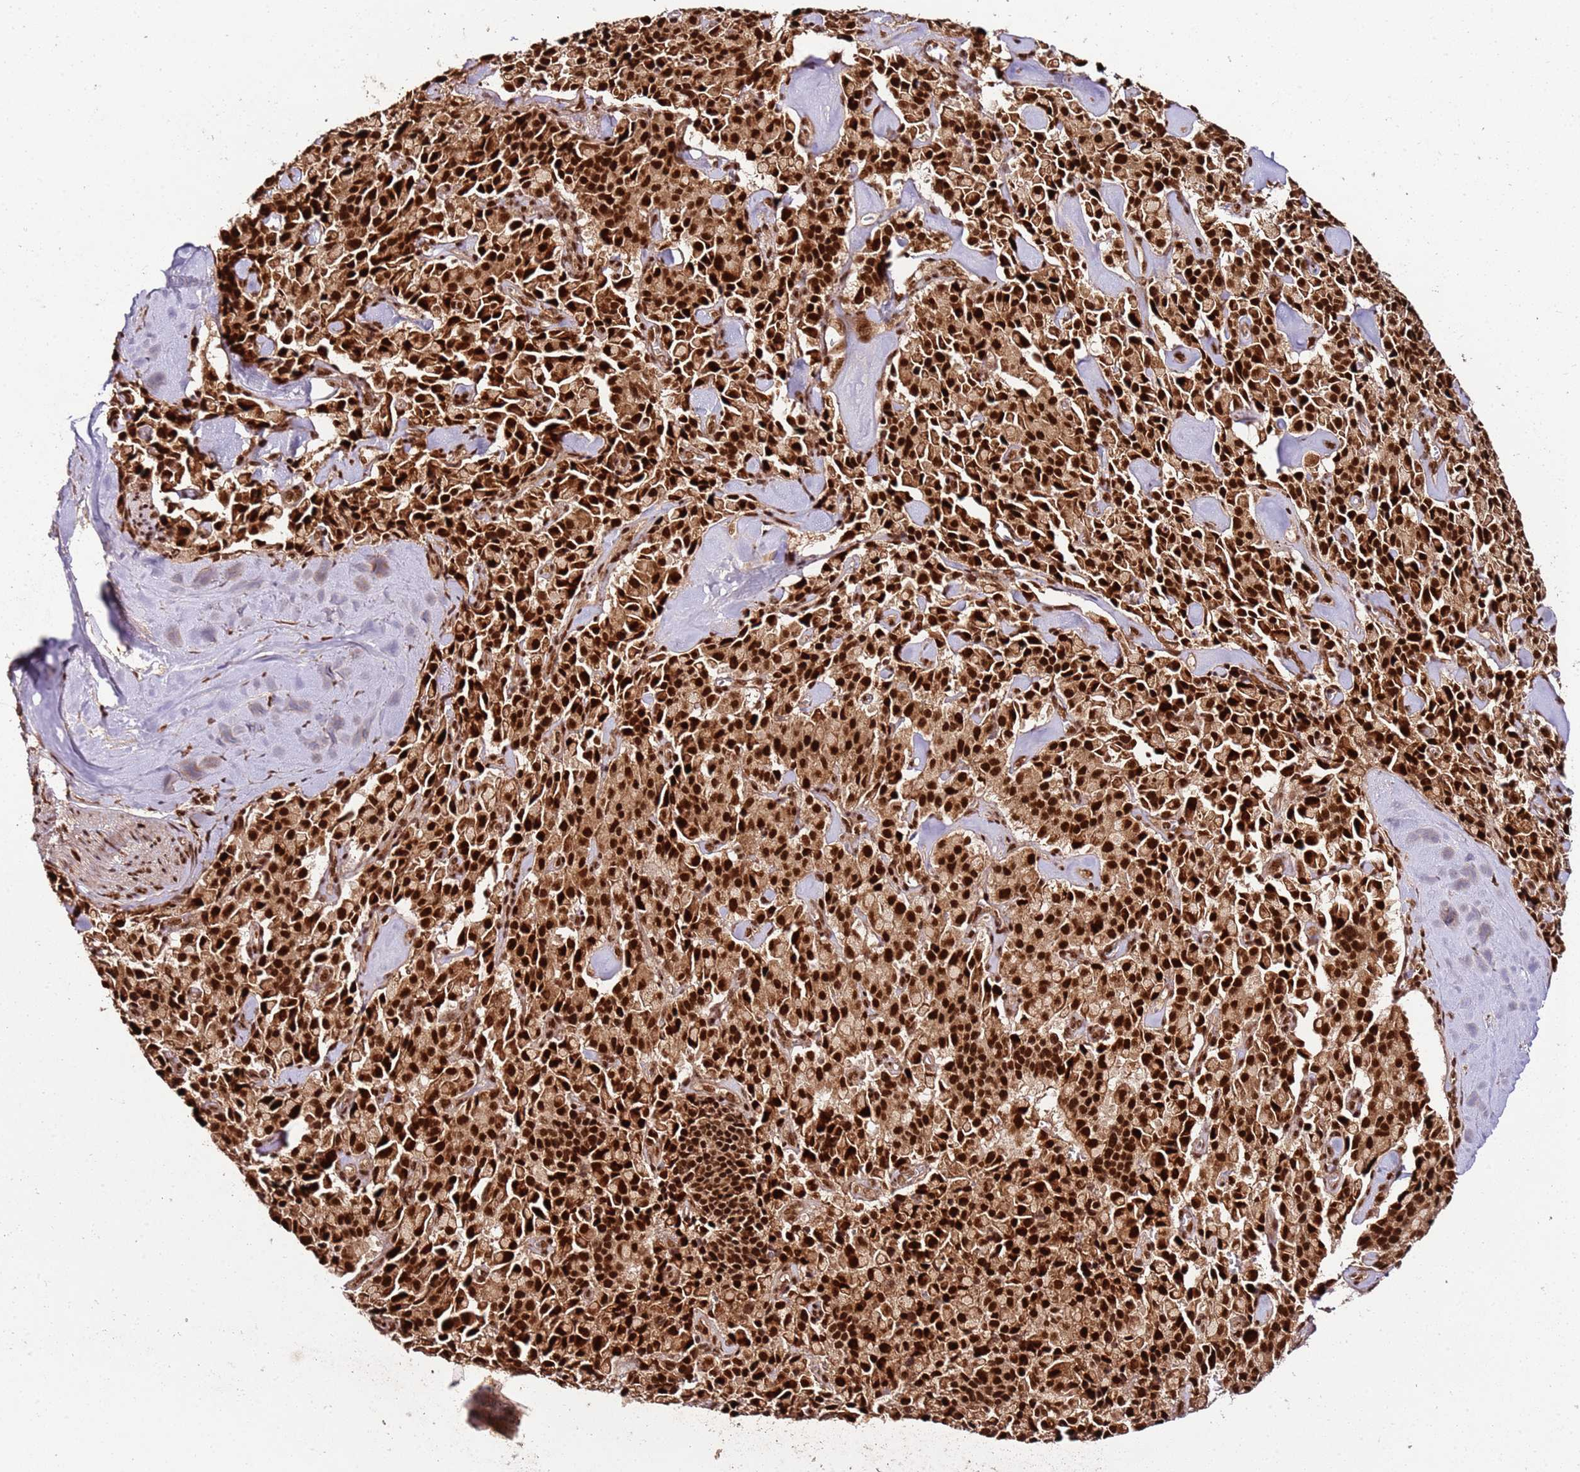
{"staining": {"intensity": "strong", "quantity": ">75%", "location": "nuclear"}, "tissue": "pancreatic cancer", "cell_type": "Tumor cells", "image_type": "cancer", "snomed": [{"axis": "morphology", "description": "Adenocarcinoma, NOS"}, {"axis": "topography", "description": "Pancreas"}], "caption": "The immunohistochemical stain shows strong nuclear positivity in tumor cells of adenocarcinoma (pancreatic) tissue. The protein is shown in brown color, while the nuclei are stained blue.", "gene": "XRN2", "patient": {"sex": "male", "age": 65}}